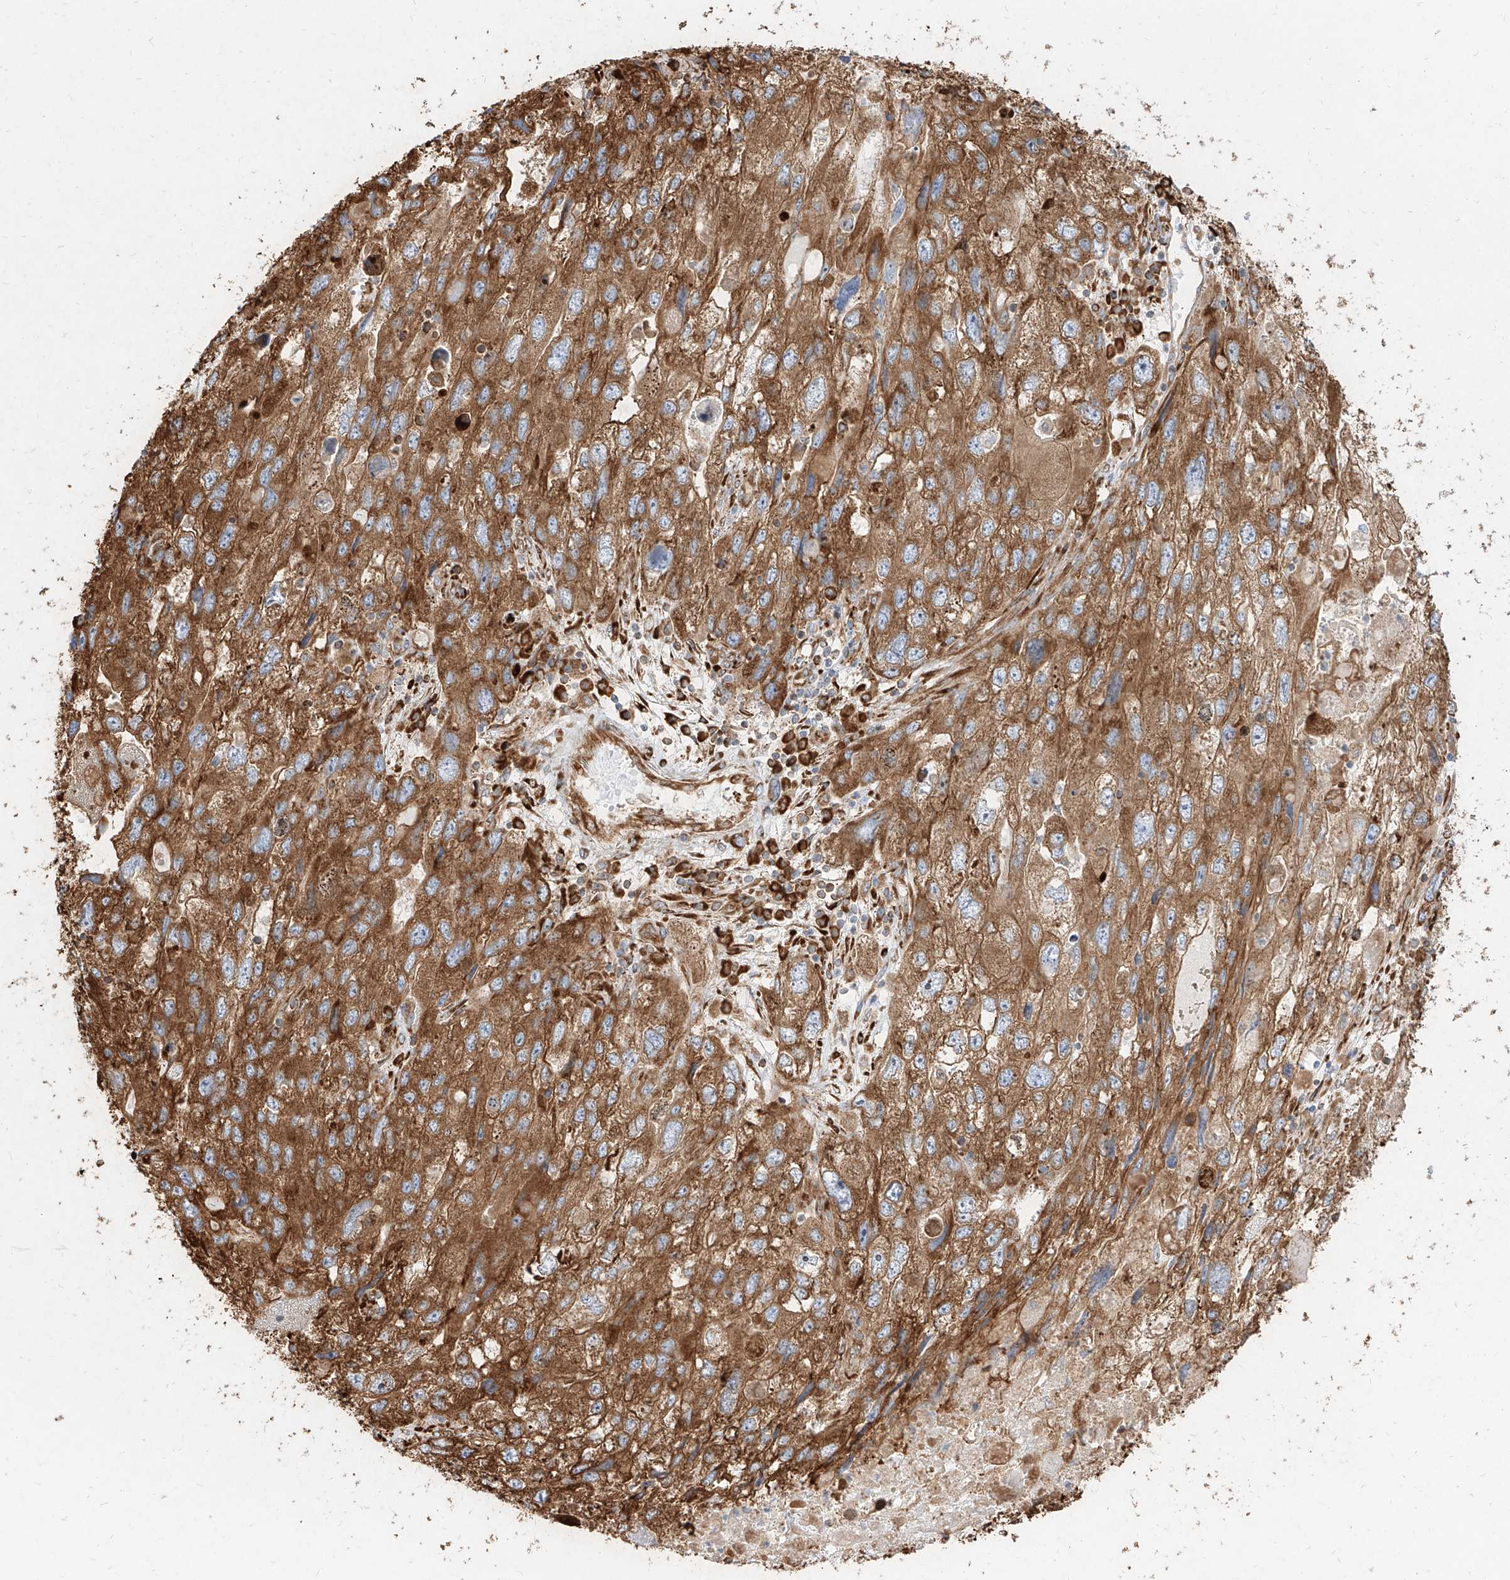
{"staining": {"intensity": "strong", "quantity": ">75%", "location": "cytoplasmic/membranous"}, "tissue": "endometrial cancer", "cell_type": "Tumor cells", "image_type": "cancer", "snomed": [{"axis": "morphology", "description": "Adenocarcinoma, NOS"}, {"axis": "topography", "description": "Endometrium"}], "caption": "Protein staining displays strong cytoplasmic/membranous positivity in about >75% of tumor cells in adenocarcinoma (endometrial).", "gene": "RPS25", "patient": {"sex": "female", "age": 49}}